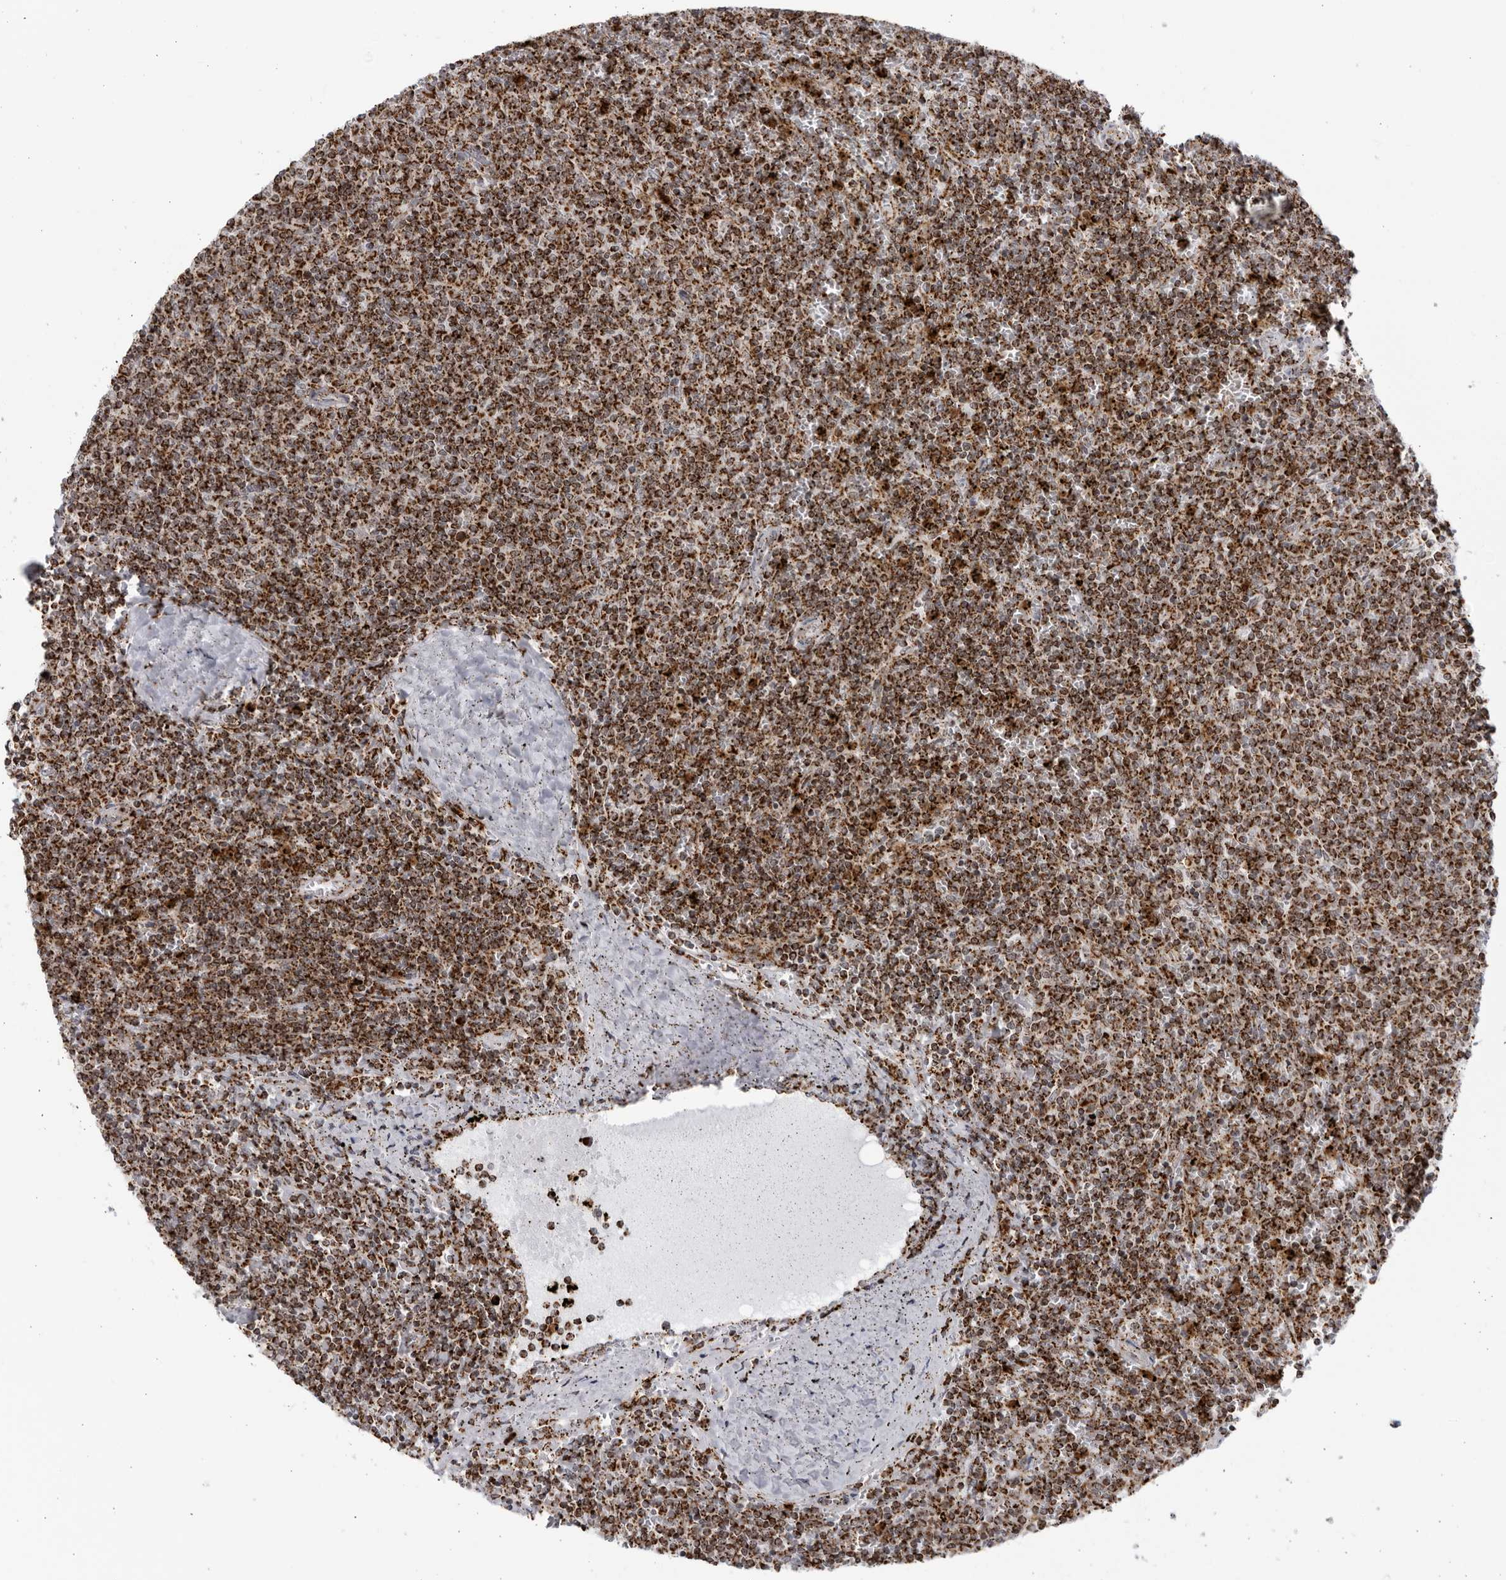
{"staining": {"intensity": "strong", "quantity": ">75%", "location": "cytoplasmic/membranous"}, "tissue": "lymphoma", "cell_type": "Tumor cells", "image_type": "cancer", "snomed": [{"axis": "morphology", "description": "Malignant lymphoma, non-Hodgkin's type, Low grade"}, {"axis": "topography", "description": "Spleen"}], "caption": "The photomicrograph displays immunohistochemical staining of lymphoma. There is strong cytoplasmic/membranous positivity is seen in about >75% of tumor cells. The protein of interest is stained brown, and the nuclei are stained in blue (DAB IHC with brightfield microscopy, high magnification).", "gene": "RBM34", "patient": {"sex": "female", "age": 50}}